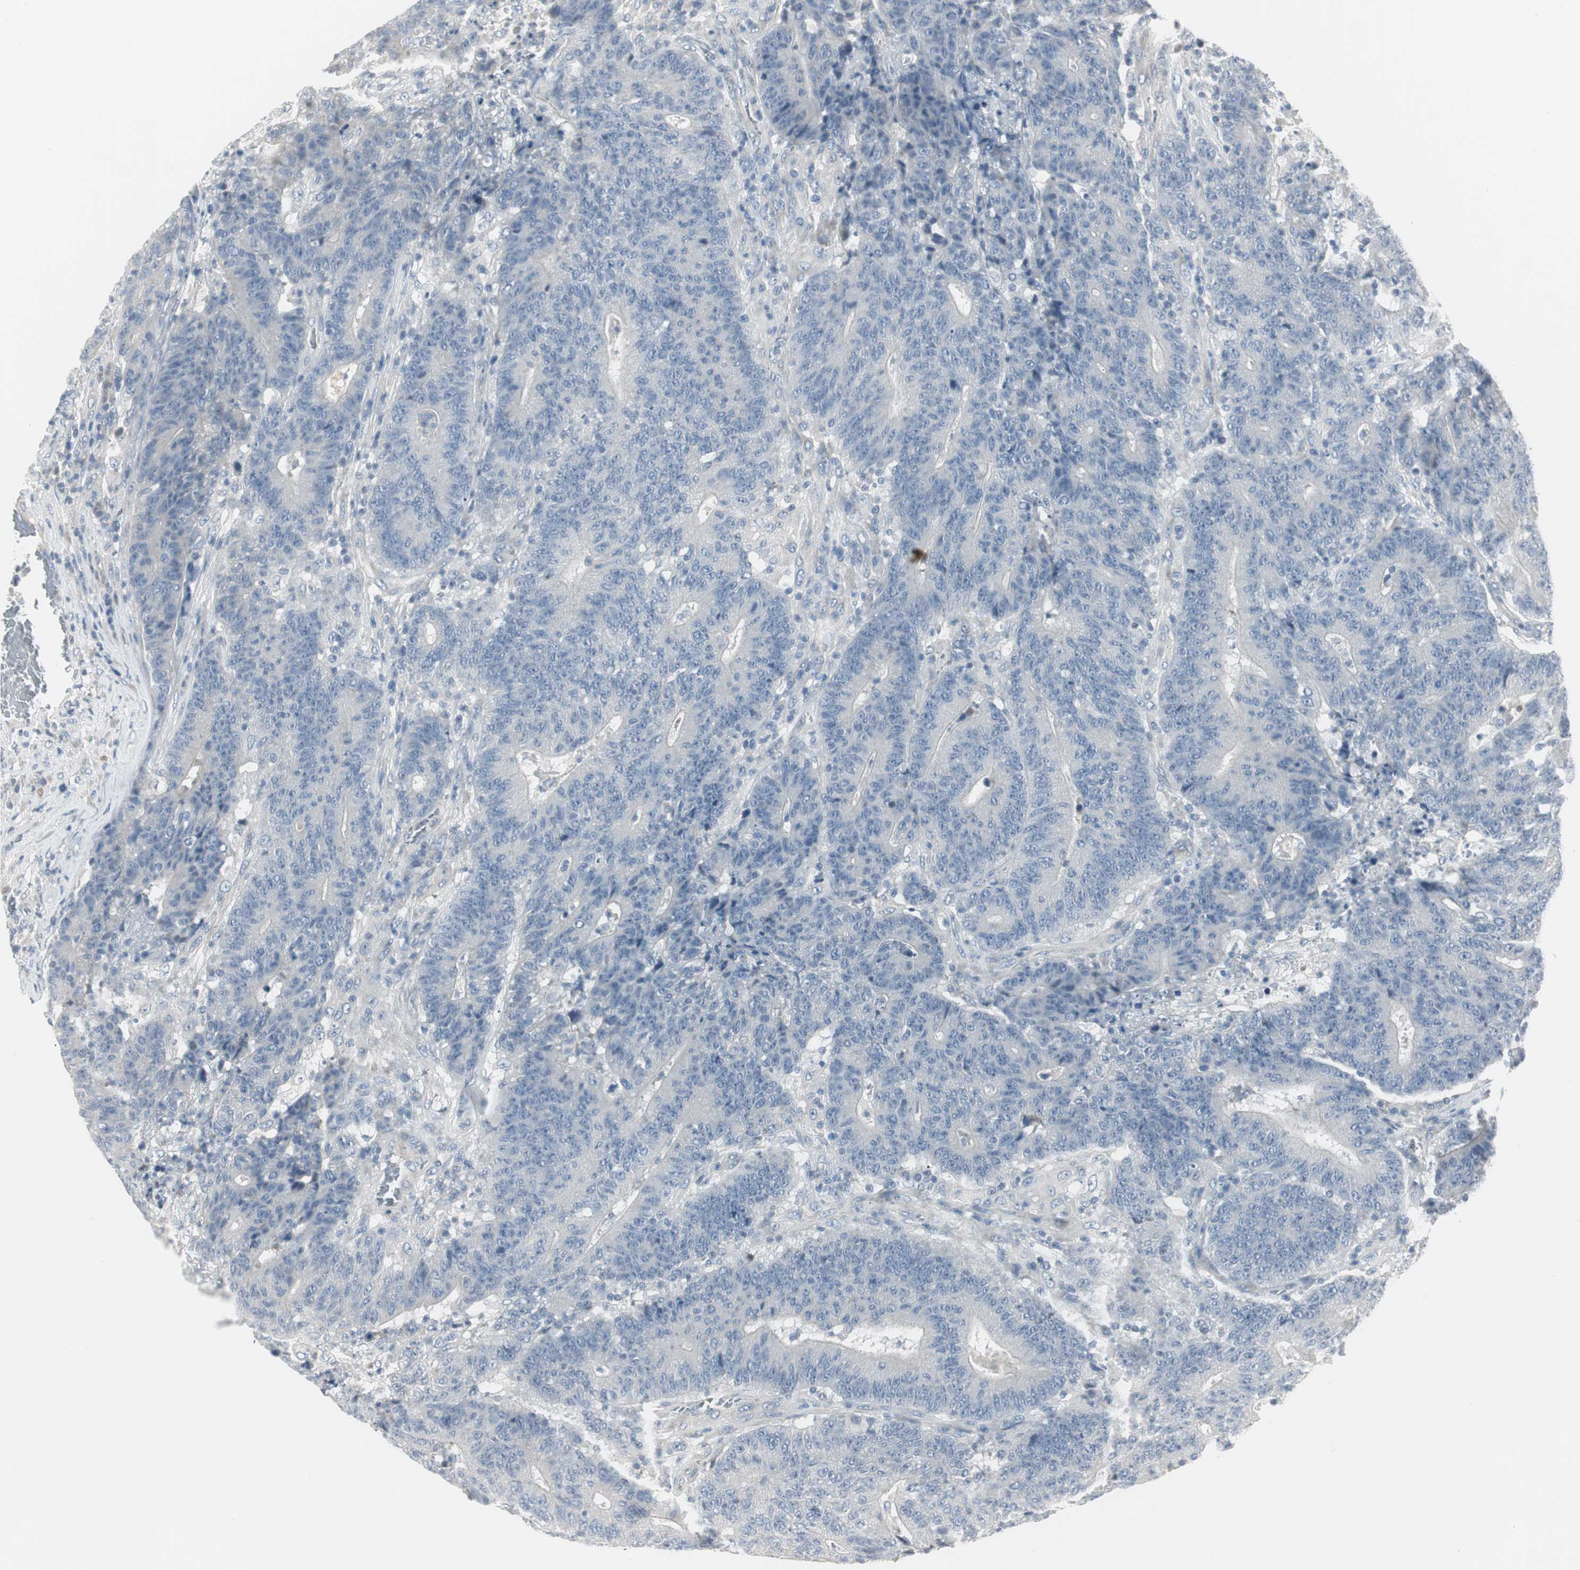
{"staining": {"intensity": "negative", "quantity": "none", "location": "none"}, "tissue": "colorectal cancer", "cell_type": "Tumor cells", "image_type": "cancer", "snomed": [{"axis": "morphology", "description": "Normal tissue, NOS"}, {"axis": "morphology", "description": "Adenocarcinoma, NOS"}, {"axis": "topography", "description": "Colon"}], "caption": "IHC of human colorectal cancer exhibits no staining in tumor cells.", "gene": "DMPK", "patient": {"sex": "female", "age": 75}}